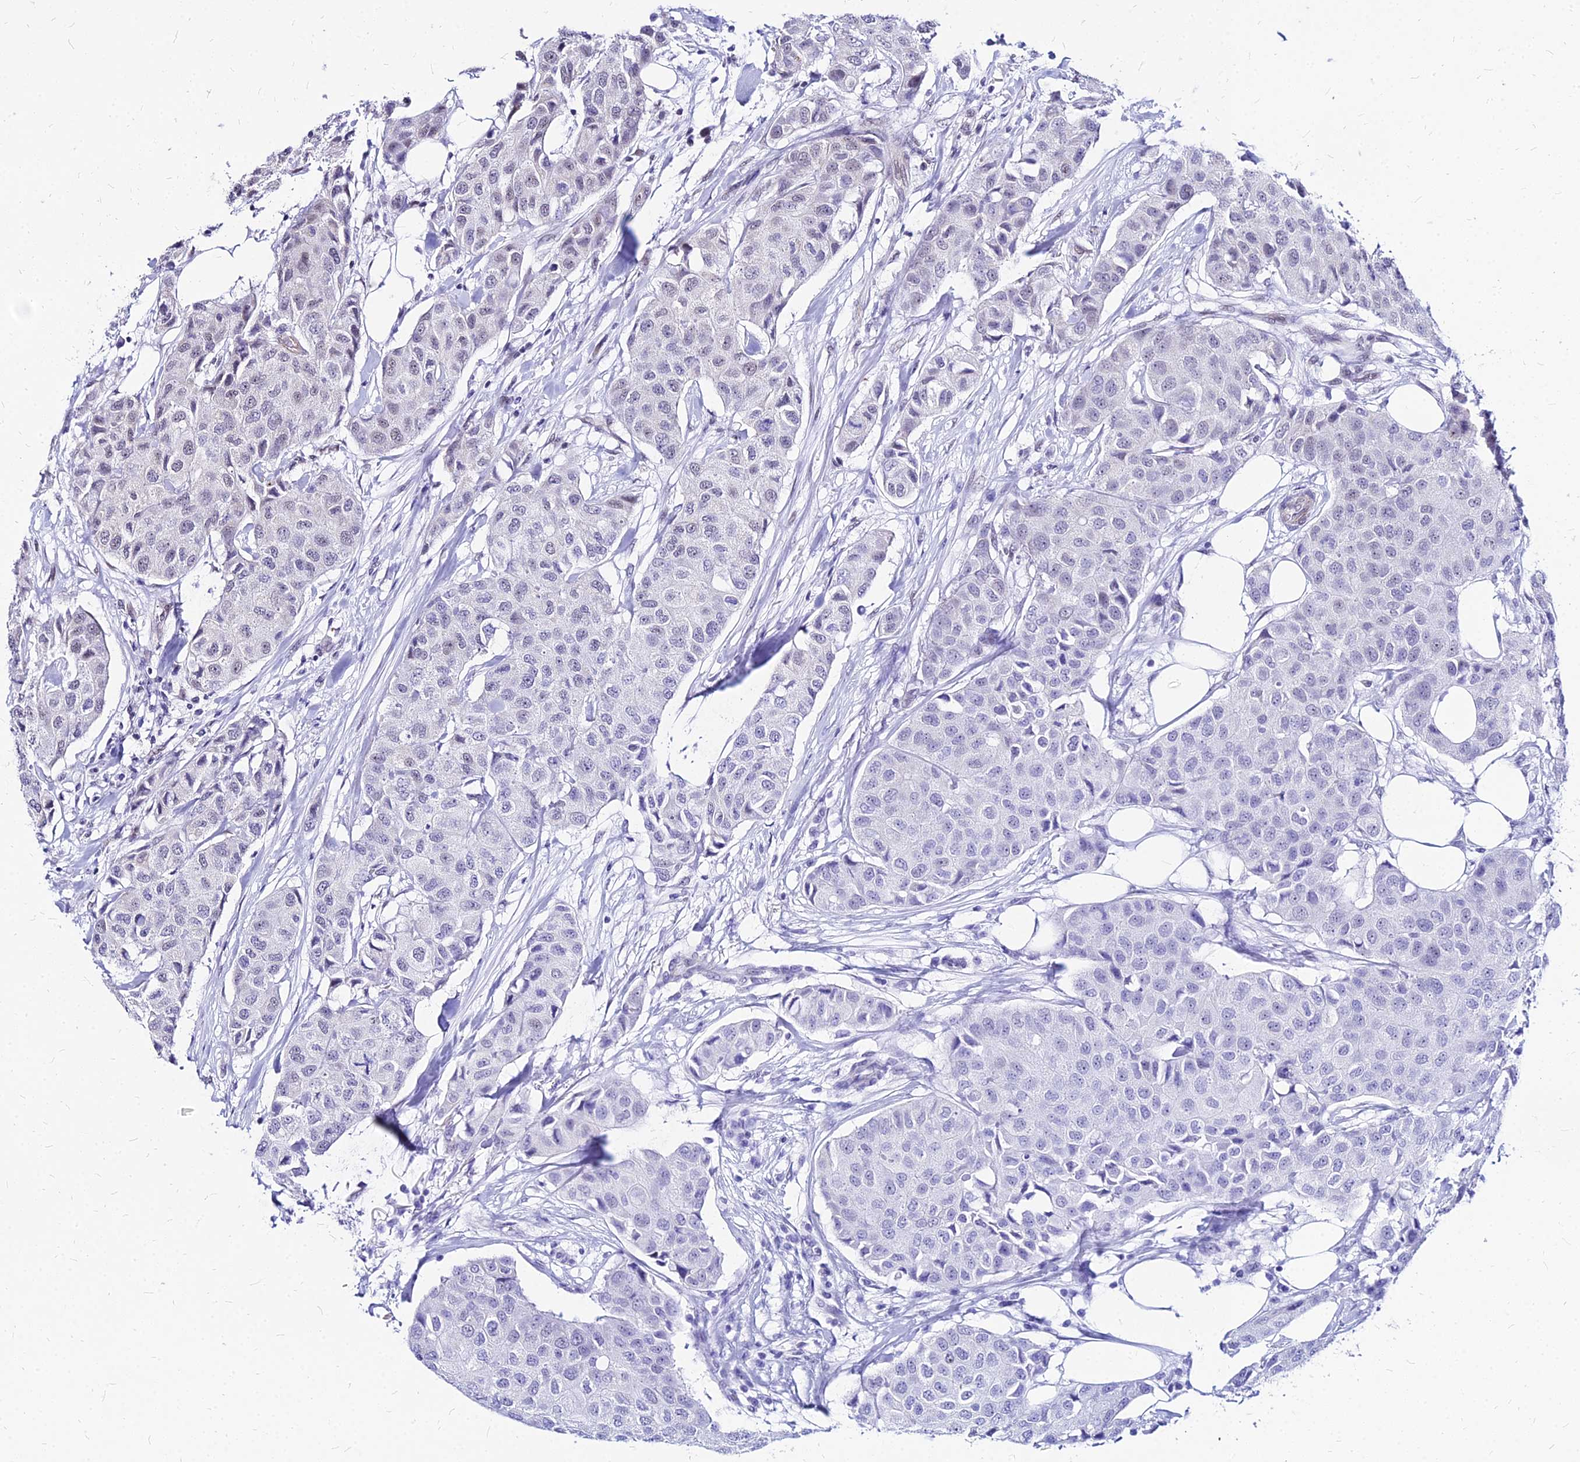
{"staining": {"intensity": "negative", "quantity": "none", "location": "none"}, "tissue": "breast cancer", "cell_type": "Tumor cells", "image_type": "cancer", "snomed": [{"axis": "morphology", "description": "Duct carcinoma"}, {"axis": "topography", "description": "Breast"}], "caption": "This is a image of immunohistochemistry staining of breast cancer (infiltrating ductal carcinoma), which shows no staining in tumor cells.", "gene": "FDX2", "patient": {"sex": "female", "age": 80}}